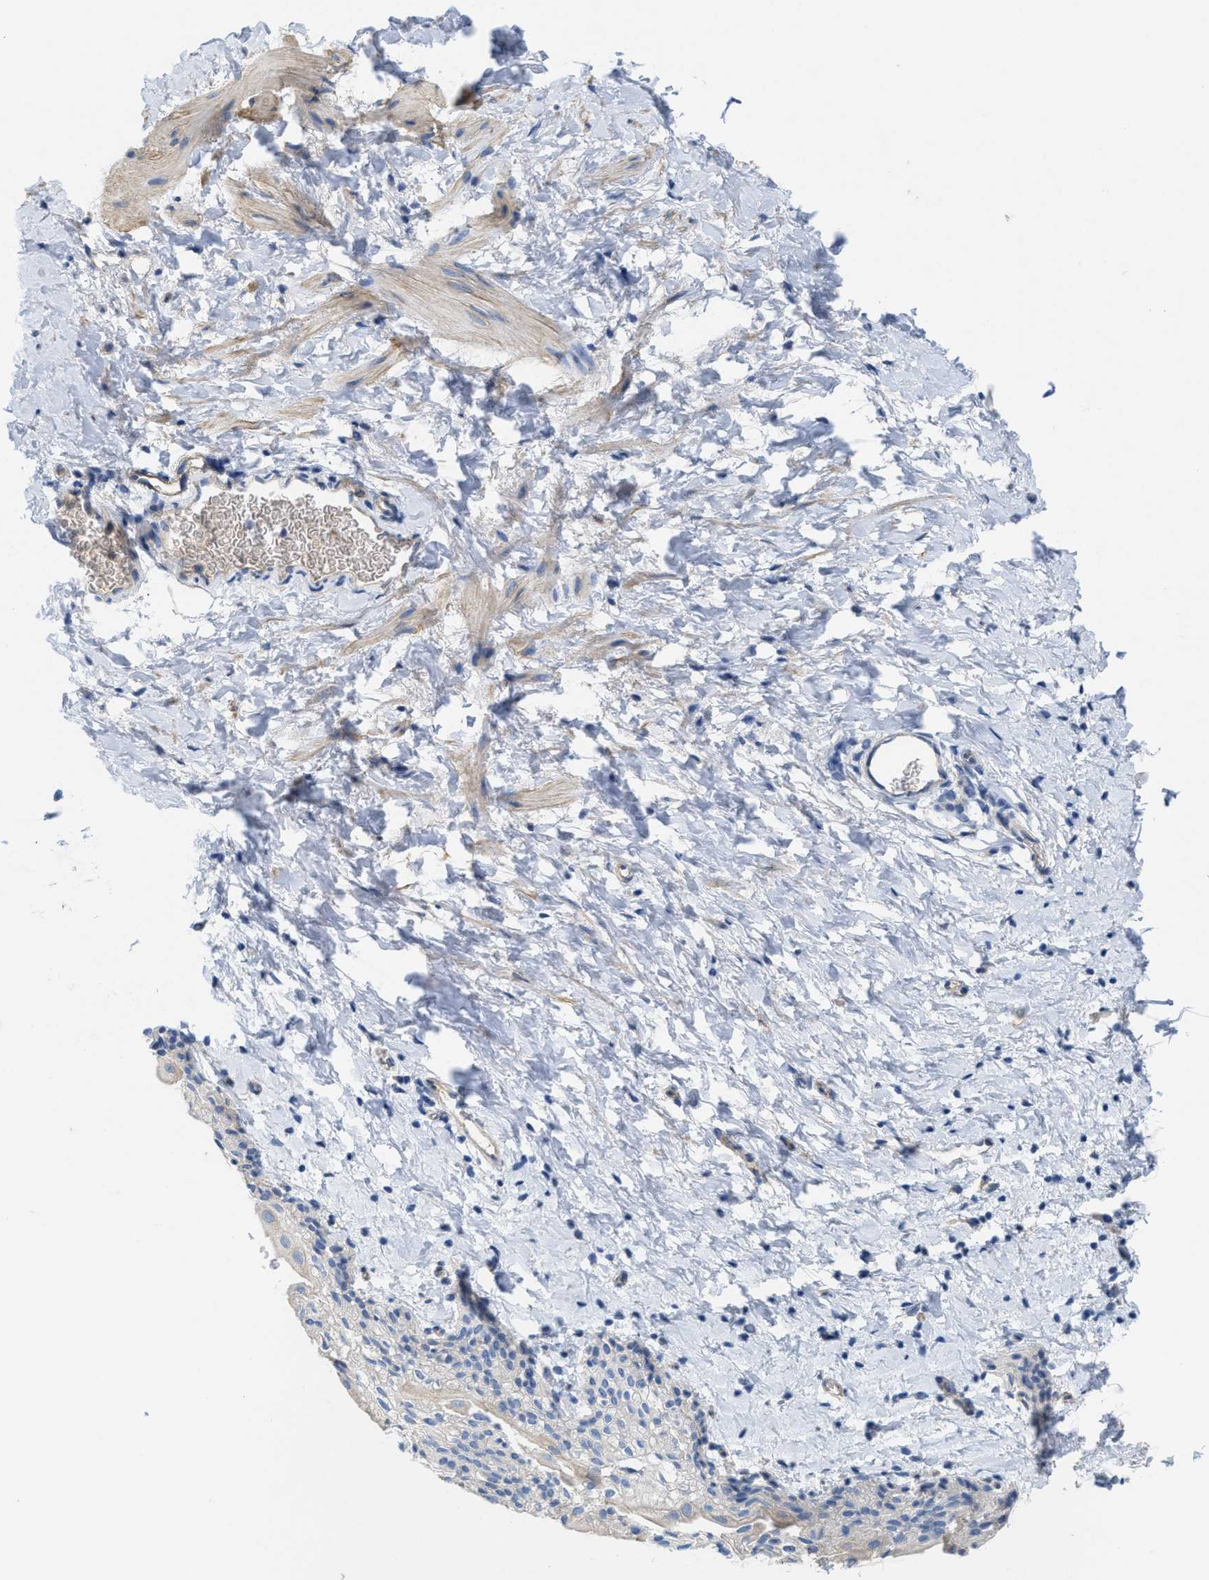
{"staining": {"intensity": "weak", "quantity": "<25%", "location": "cytoplasmic/membranous"}, "tissue": "smooth muscle", "cell_type": "Smooth muscle cells", "image_type": "normal", "snomed": [{"axis": "morphology", "description": "Normal tissue, NOS"}, {"axis": "topography", "description": "Smooth muscle"}], "caption": "DAB (3,3'-diaminobenzidine) immunohistochemical staining of normal human smooth muscle demonstrates no significant staining in smooth muscle cells.", "gene": "CPA2", "patient": {"sex": "male", "age": 16}}